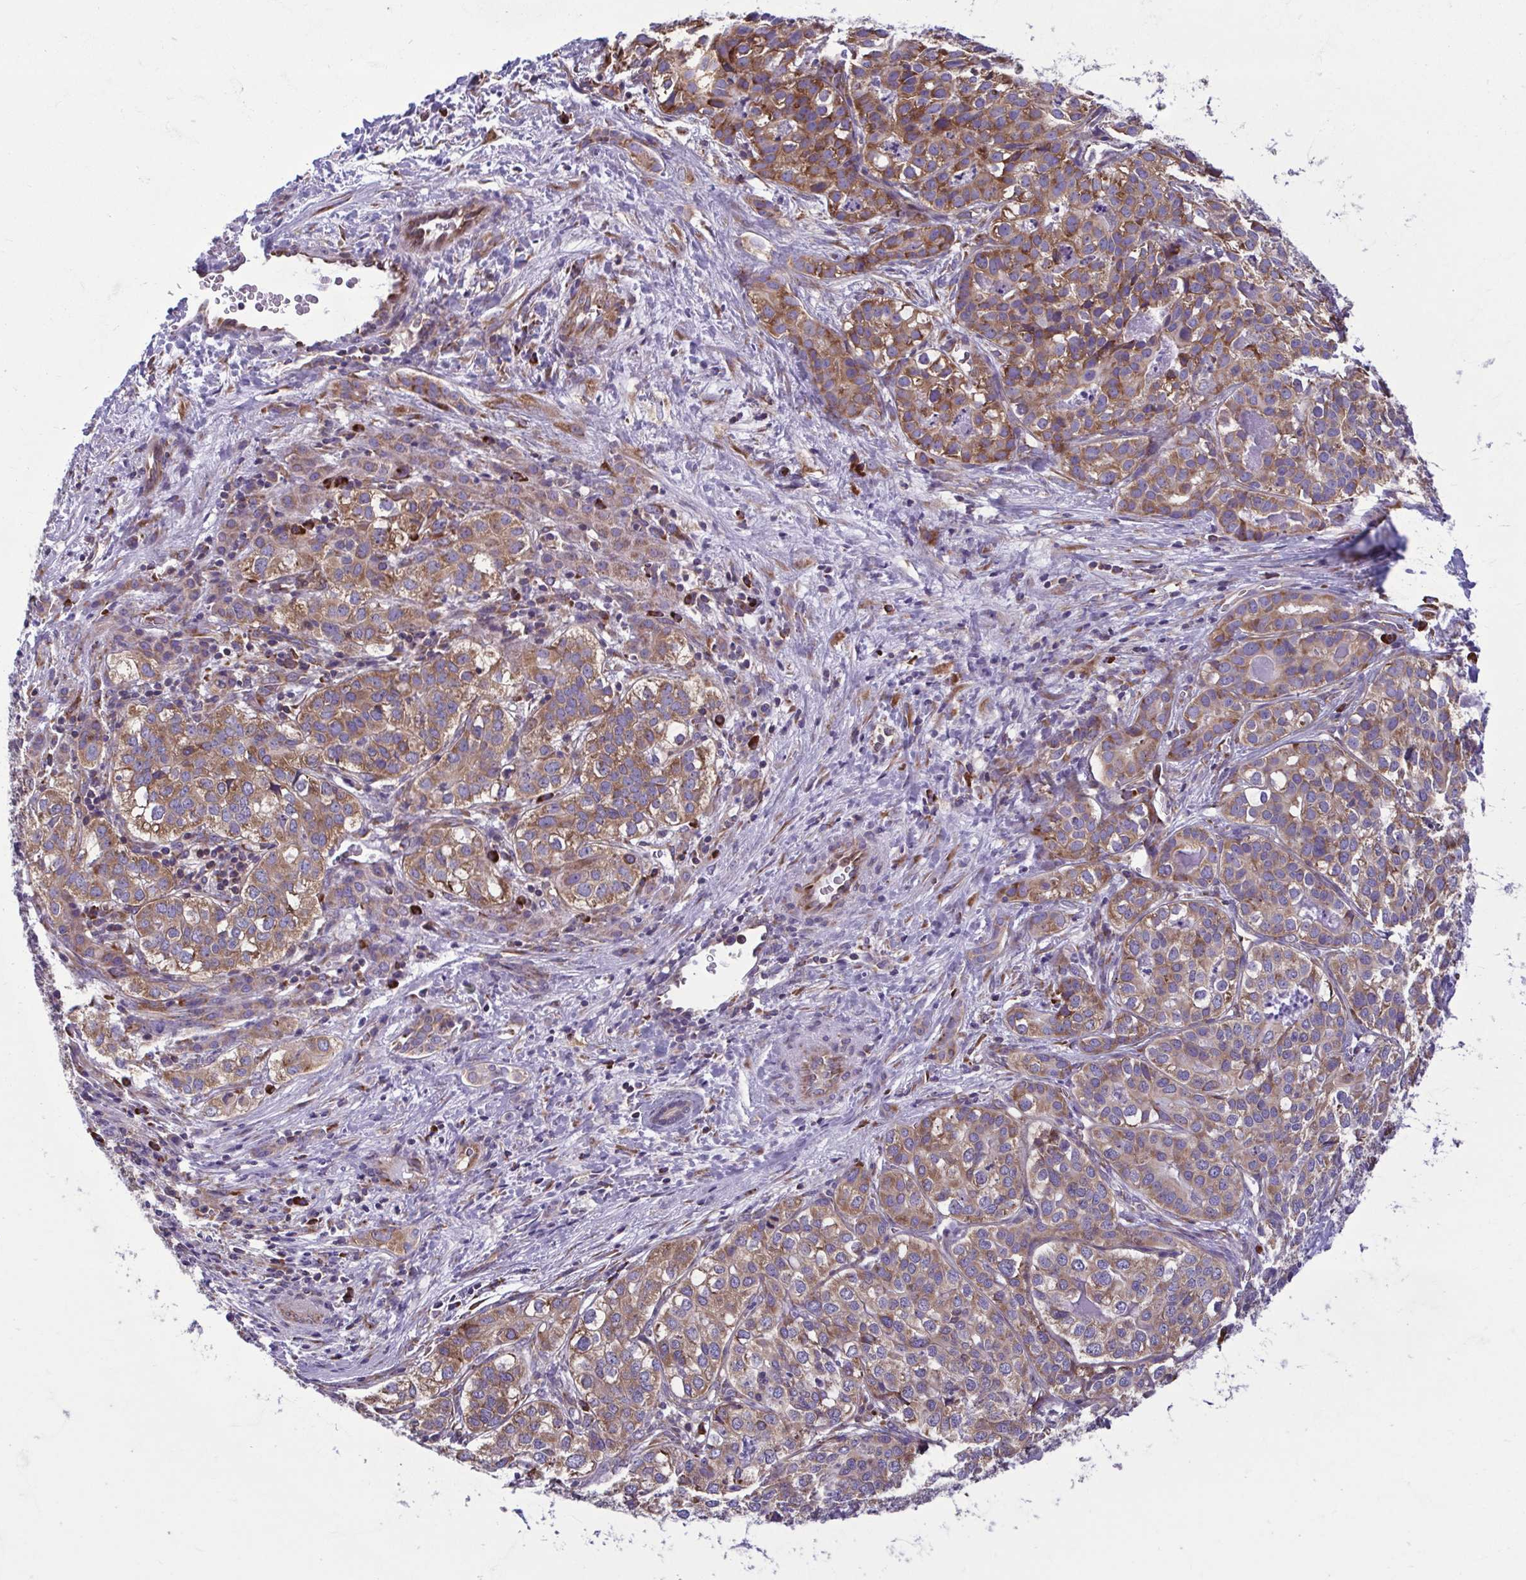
{"staining": {"intensity": "moderate", "quantity": ">75%", "location": "cytoplasmic/membranous"}, "tissue": "liver cancer", "cell_type": "Tumor cells", "image_type": "cancer", "snomed": [{"axis": "morphology", "description": "Cholangiocarcinoma"}, {"axis": "topography", "description": "Liver"}], "caption": "Brown immunohistochemical staining in liver cancer (cholangiocarcinoma) displays moderate cytoplasmic/membranous staining in about >75% of tumor cells.", "gene": "RPS16", "patient": {"sex": "male", "age": 56}}